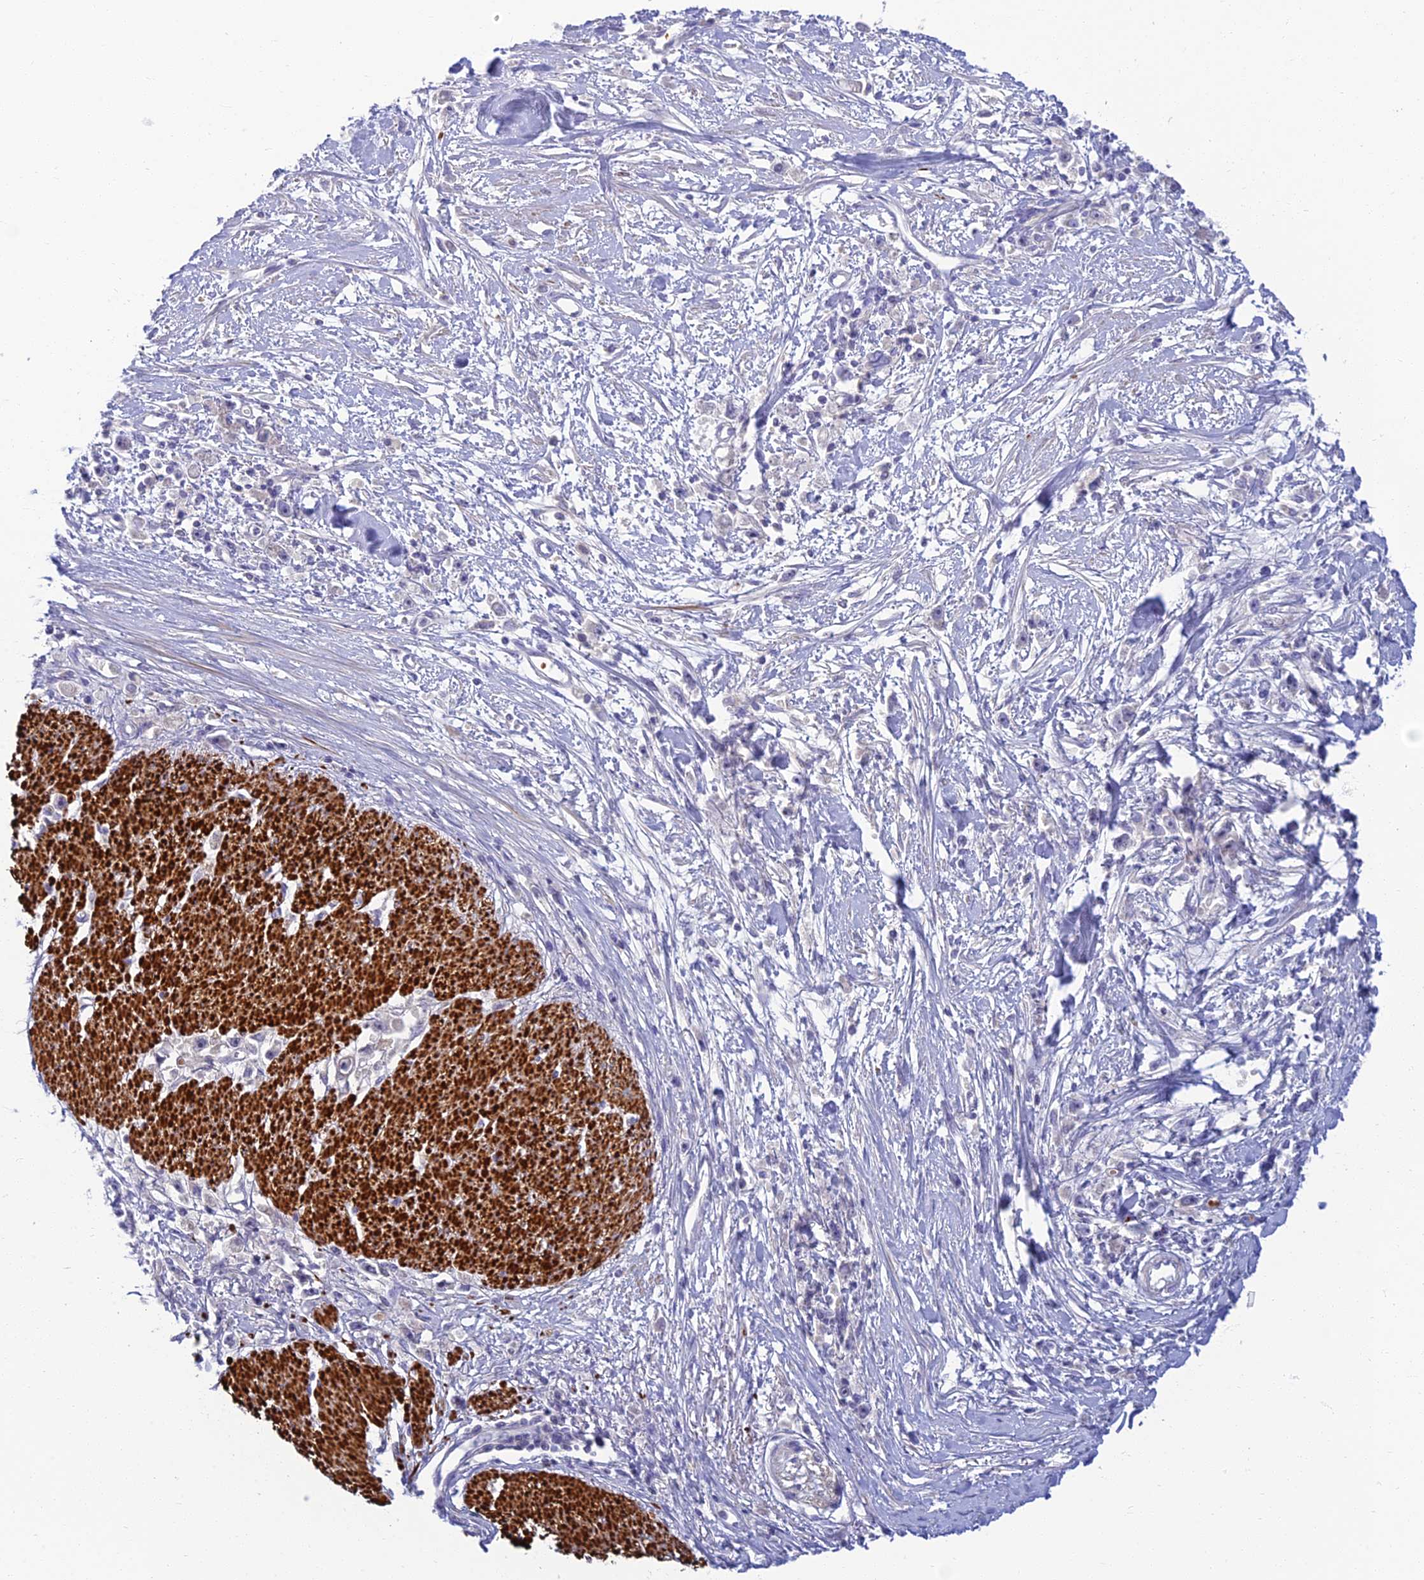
{"staining": {"intensity": "negative", "quantity": "none", "location": "none"}, "tissue": "stomach cancer", "cell_type": "Tumor cells", "image_type": "cancer", "snomed": [{"axis": "morphology", "description": "Adenocarcinoma, NOS"}, {"axis": "topography", "description": "Stomach"}], "caption": "High magnification brightfield microscopy of stomach cancer stained with DAB (3,3'-diaminobenzidine) (brown) and counterstained with hematoxylin (blue): tumor cells show no significant positivity. The staining was performed using DAB (3,3'-diaminobenzidine) to visualize the protein expression in brown, while the nuclei were stained in blue with hematoxylin (Magnification: 20x).", "gene": "CLIP4", "patient": {"sex": "female", "age": 59}}